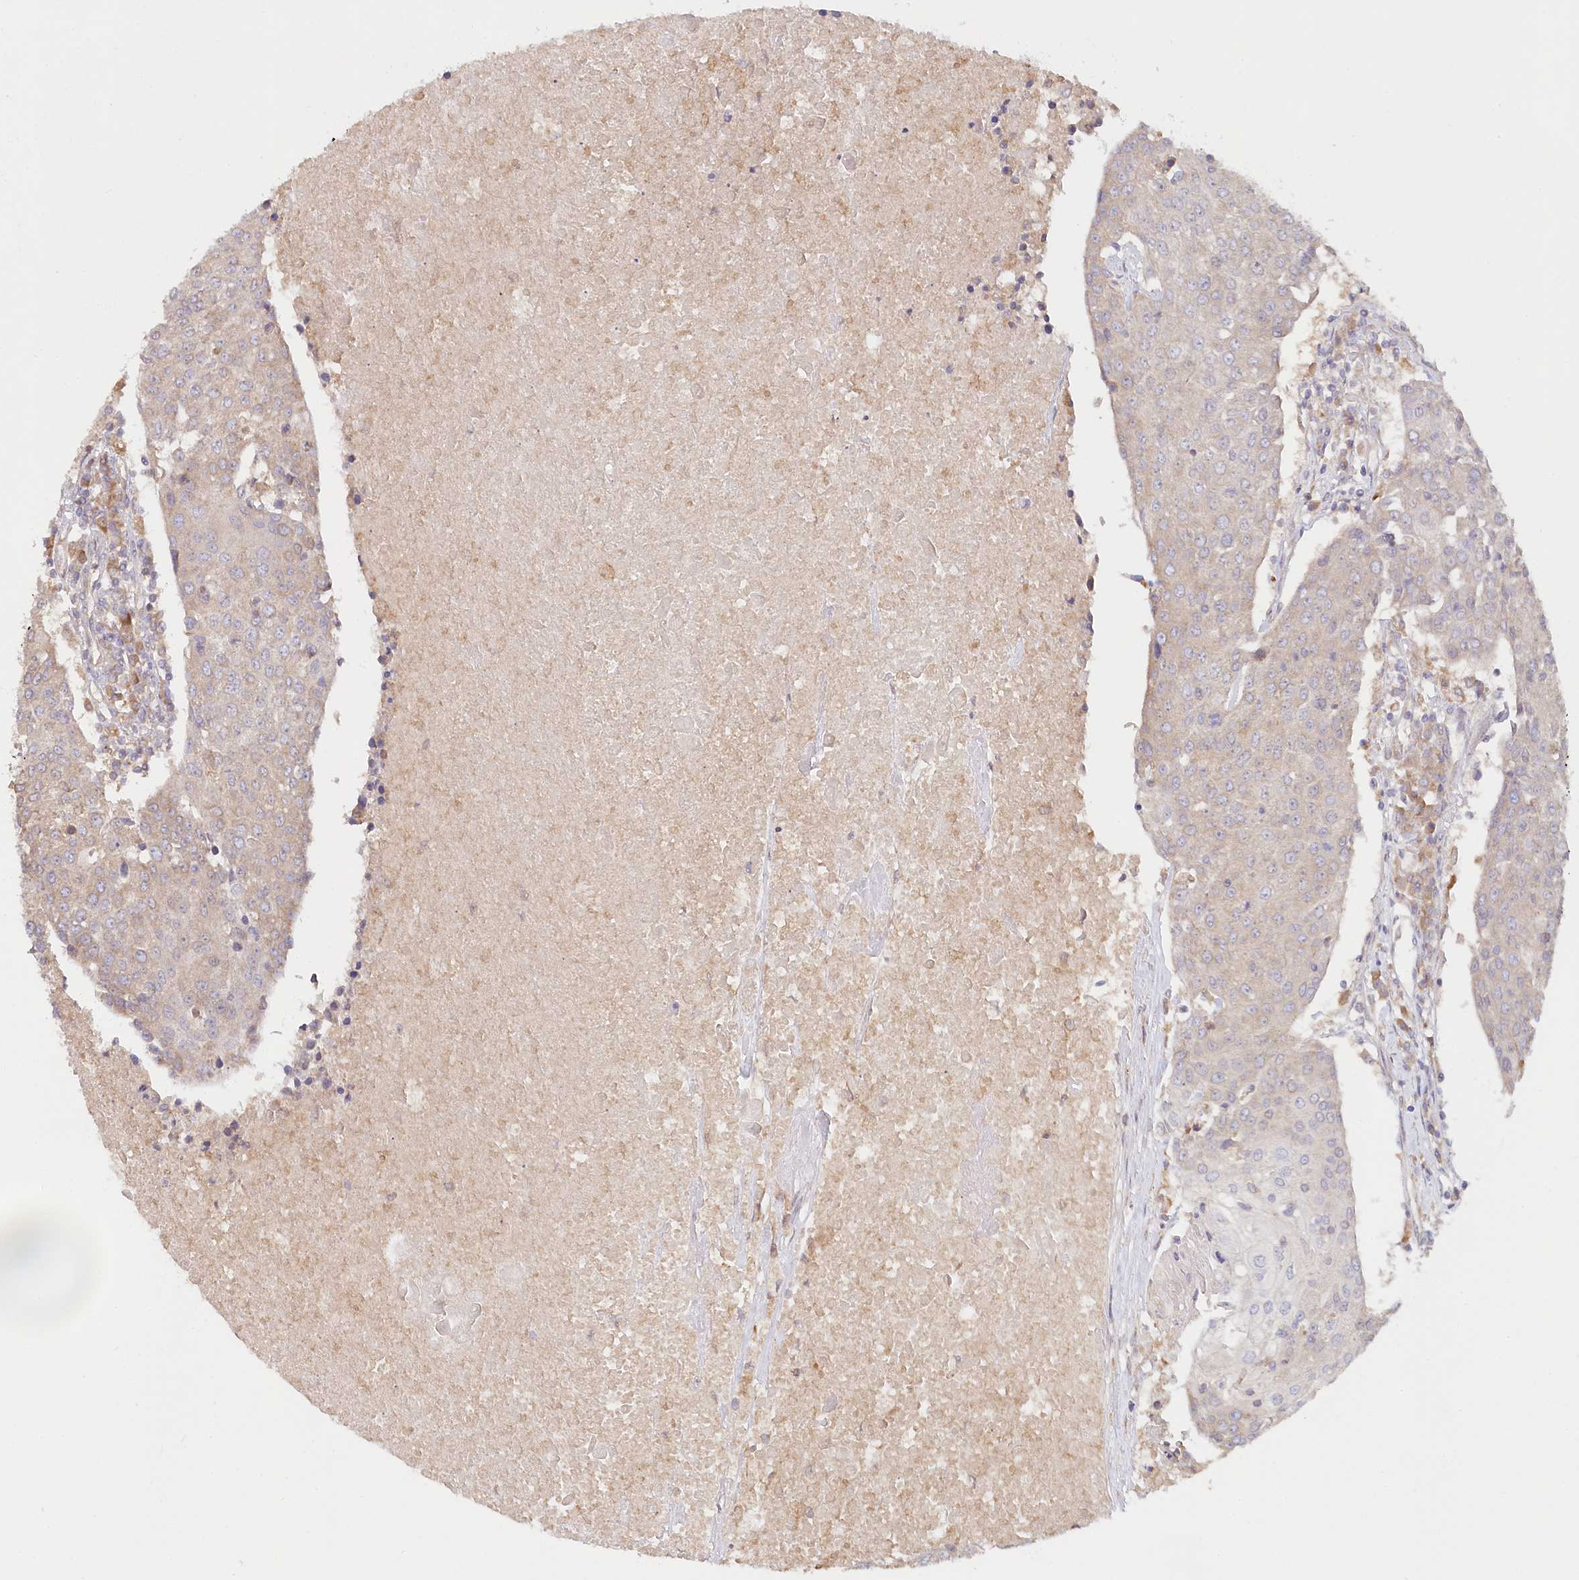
{"staining": {"intensity": "negative", "quantity": "none", "location": "none"}, "tissue": "urothelial cancer", "cell_type": "Tumor cells", "image_type": "cancer", "snomed": [{"axis": "morphology", "description": "Urothelial carcinoma, High grade"}, {"axis": "topography", "description": "Urinary bladder"}], "caption": "Urothelial carcinoma (high-grade) was stained to show a protein in brown. There is no significant positivity in tumor cells.", "gene": "PAIP2", "patient": {"sex": "female", "age": 85}}